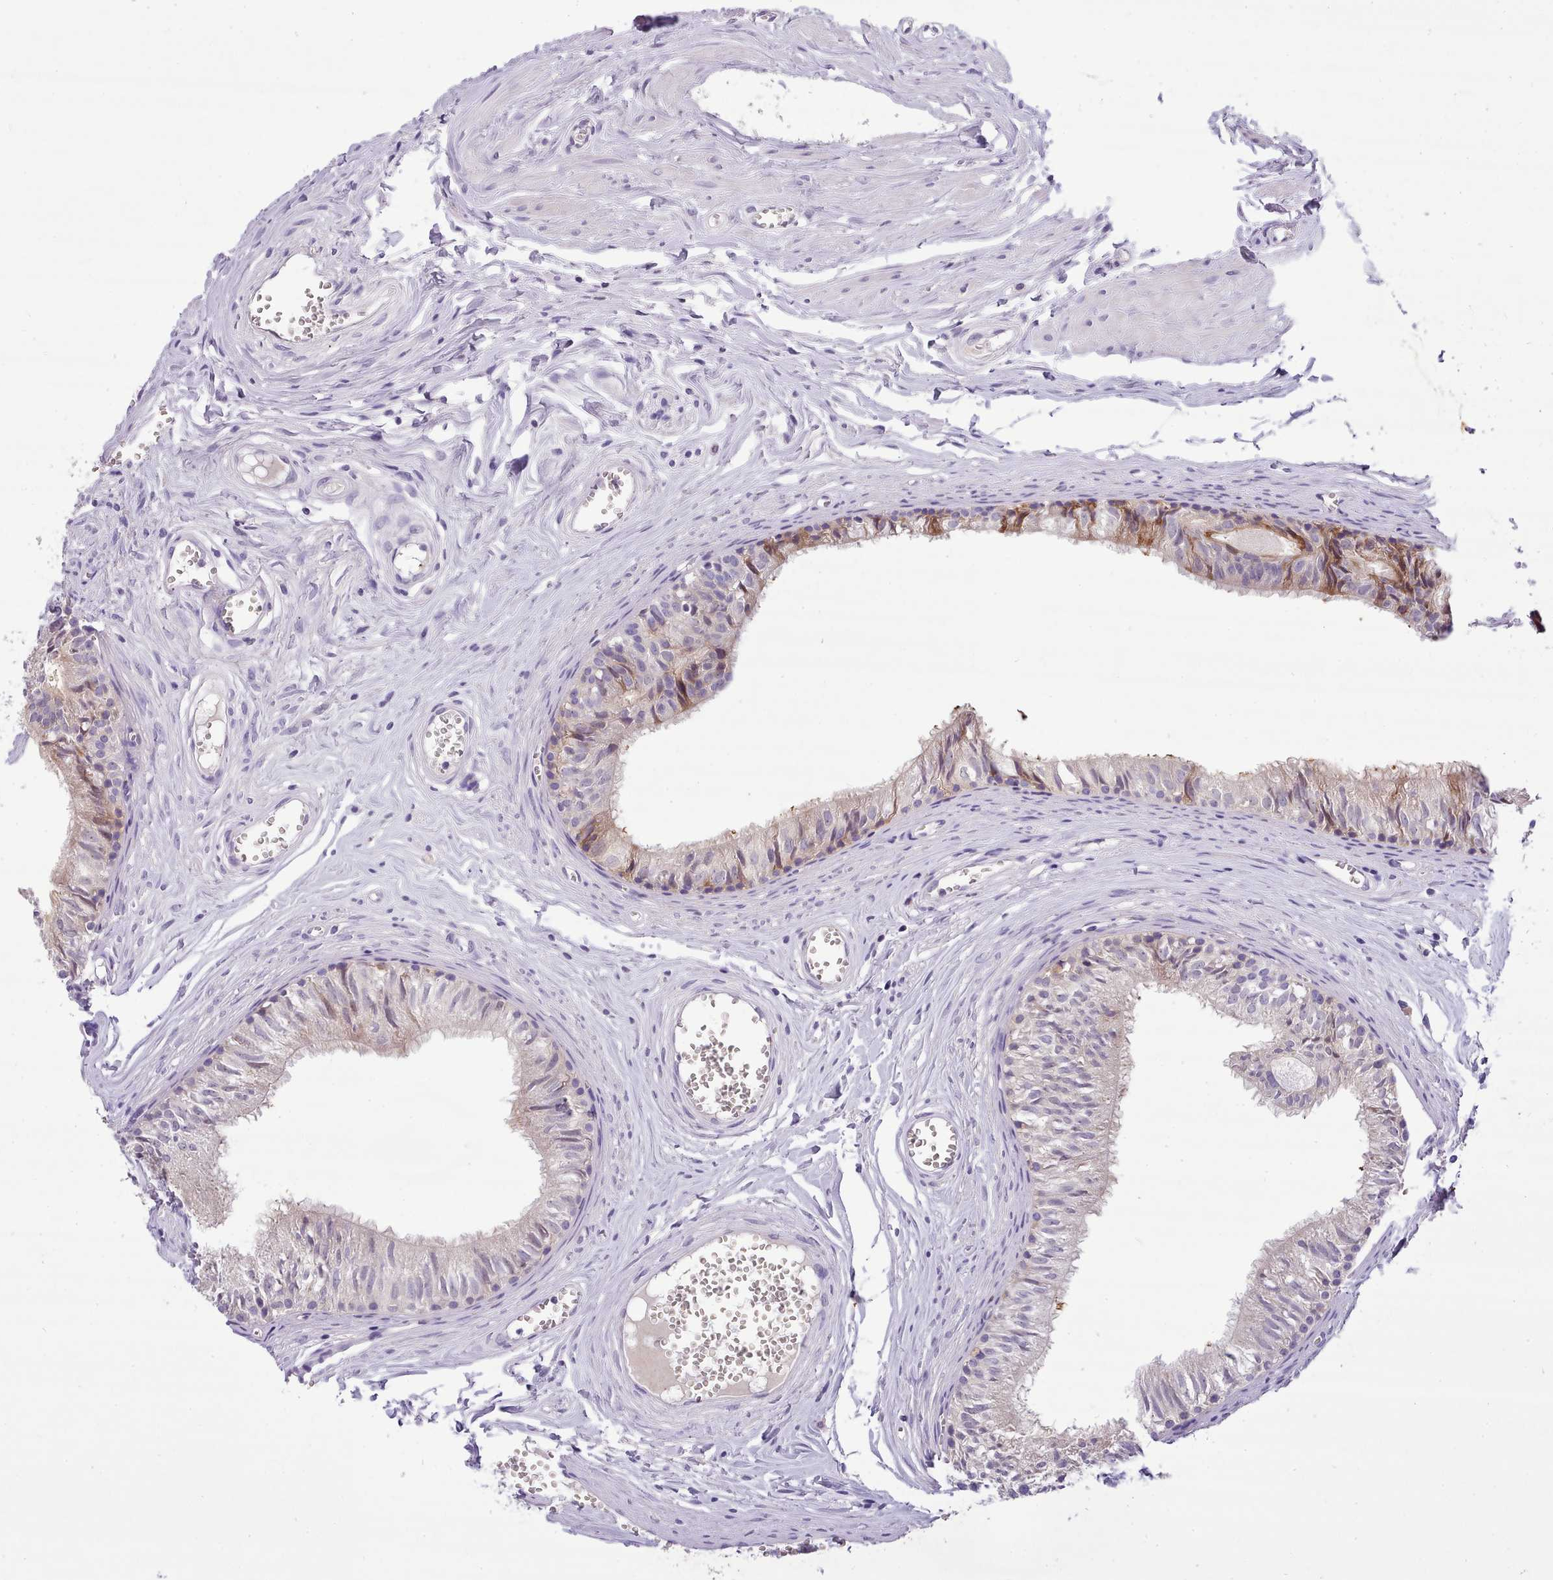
{"staining": {"intensity": "moderate", "quantity": "<25%", "location": "cytoplasmic/membranous"}, "tissue": "epididymis", "cell_type": "Glandular cells", "image_type": "normal", "snomed": [{"axis": "morphology", "description": "Normal tissue, NOS"}, {"axis": "topography", "description": "Epididymis"}], "caption": "A brown stain shows moderate cytoplasmic/membranous positivity of a protein in glandular cells of unremarkable human epididymis.", "gene": "FAM83E", "patient": {"sex": "male", "age": 36}}